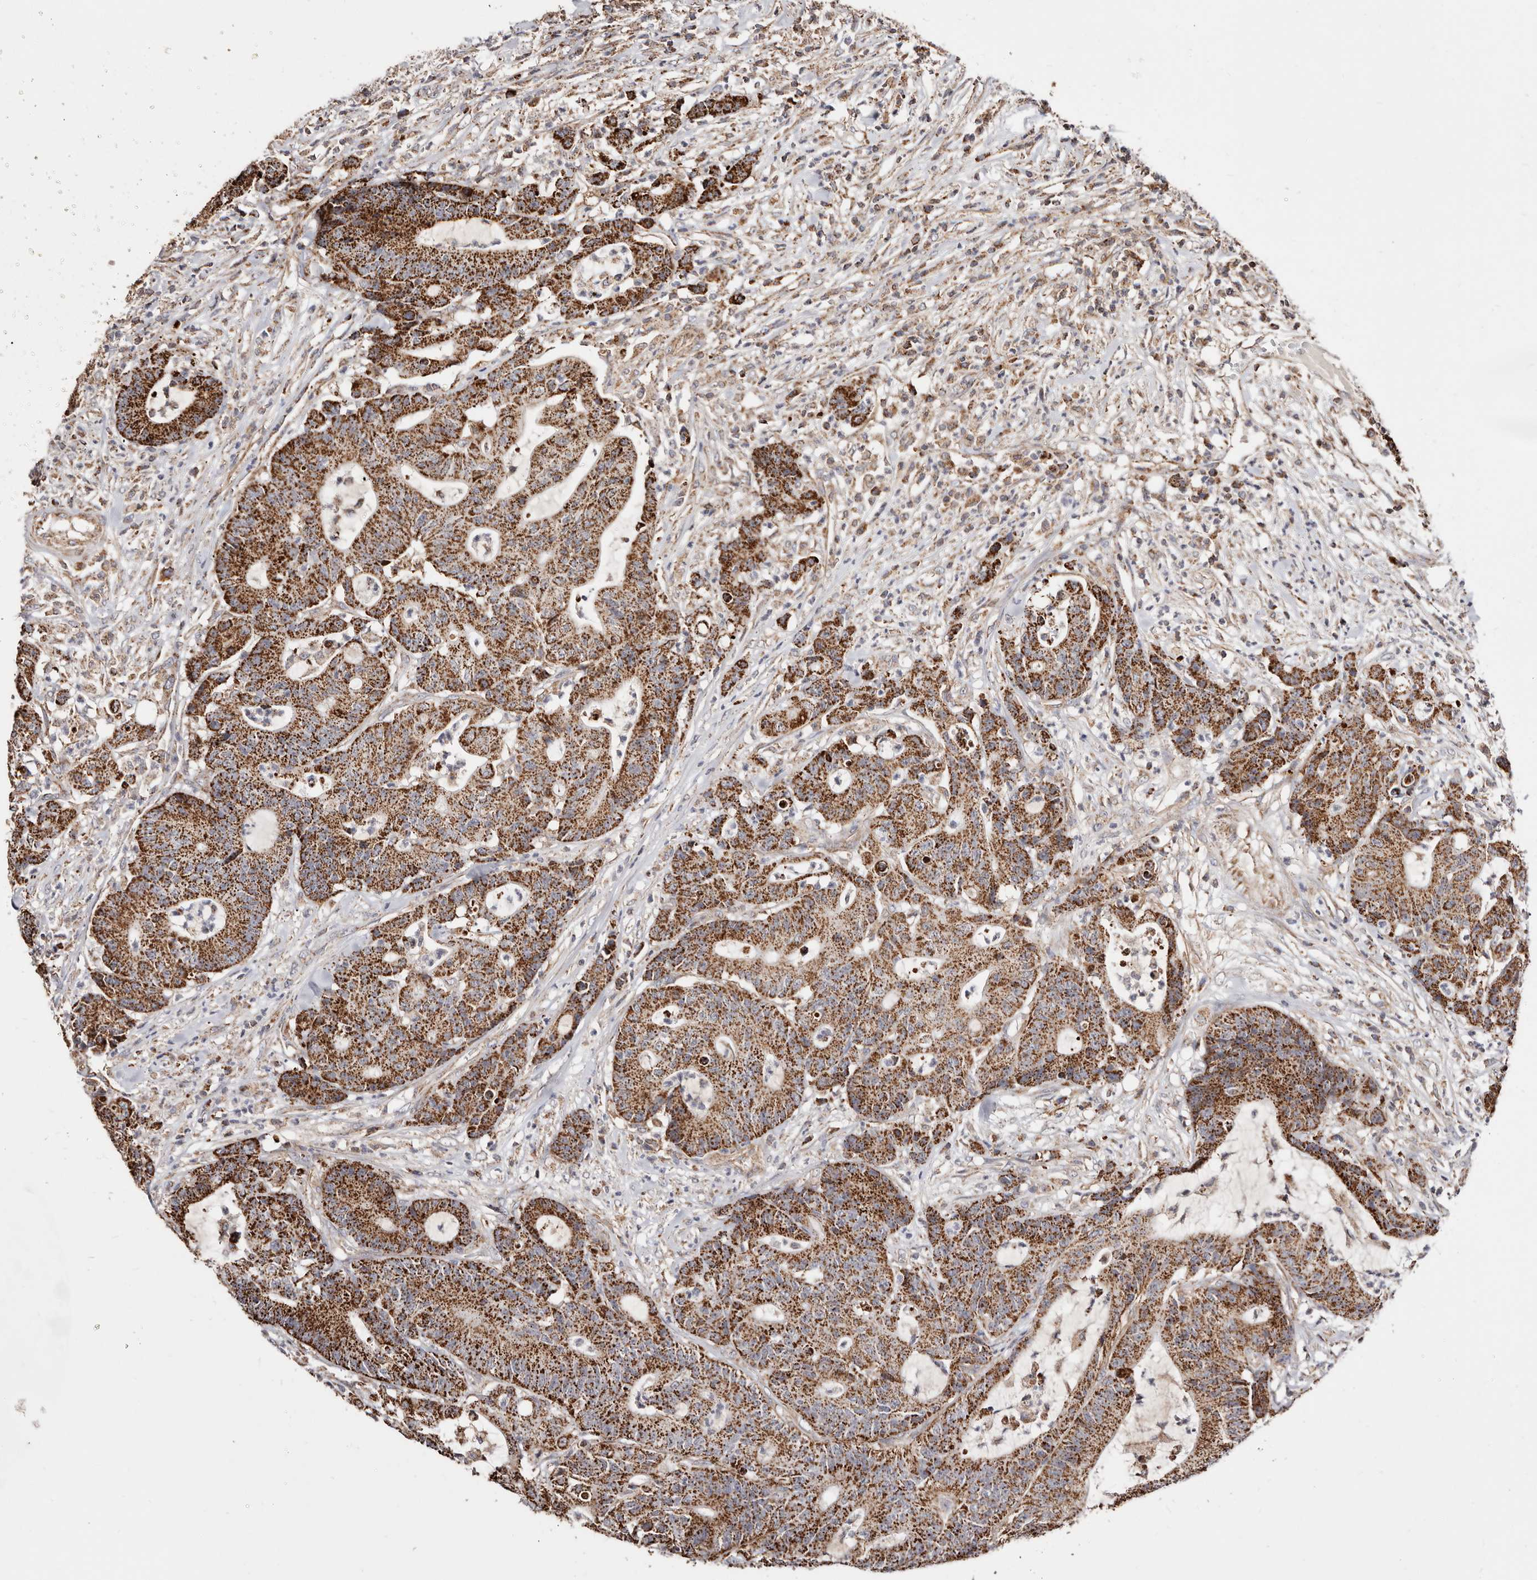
{"staining": {"intensity": "strong", "quantity": ">75%", "location": "cytoplasmic/membranous"}, "tissue": "colorectal cancer", "cell_type": "Tumor cells", "image_type": "cancer", "snomed": [{"axis": "morphology", "description": "Adenocarcinoma, NOS"}, {"axis": "topography", "description": "Colon"}], "caption": "An immunohistochemistry (IHC) photomicrograph of neoplastic tissue is shown. Protein staining in brown highlights strong cytoplasmic/membranous positivity in colorectal cancer within tumor cells.", "gene": "PRKACB", "patient": {"sex": "female", "age": 84}}